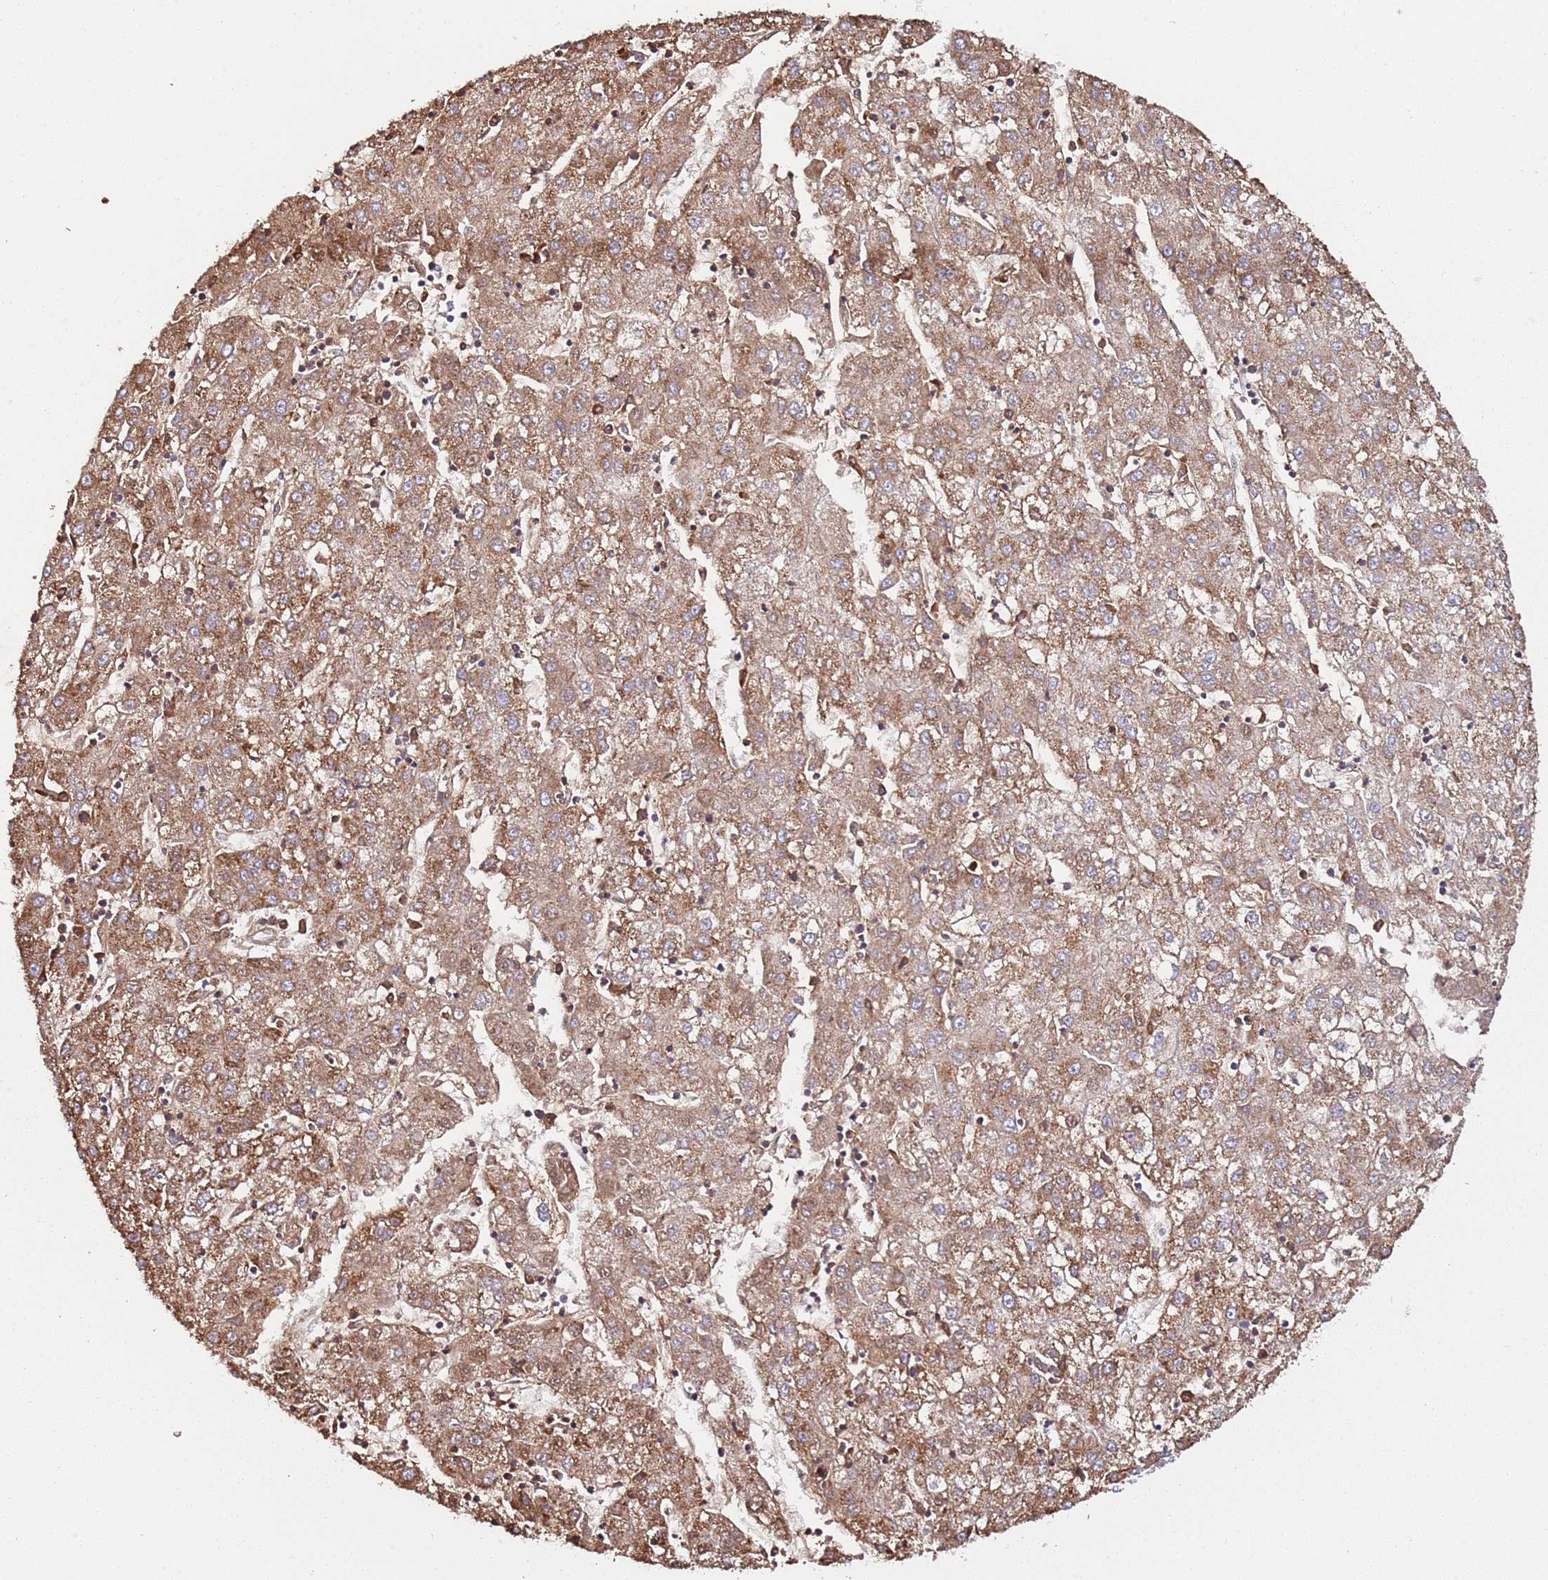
{"staining": {"intensity": "moderate", "quantity": ">75%", "location": "cytoplasmic/membranous"}, "tissue": "liver cancer", "cell_type": "Tumor cells", "image_type": "cancer", "snomed": [{"axis": "morphology", "description": "Carcinoma, Hepatocellular, NOS"}, {"axis": "topography", "description": "Liver"}], "caption": "The micrograph shows immunohistochemical staining of liver cancer. There is moderate cytoplasmic/membranous staining is identified in approximately >75% of tumor cells.", "gene": "RMND5A", "patient": {"sex": "male", "age": 72}}